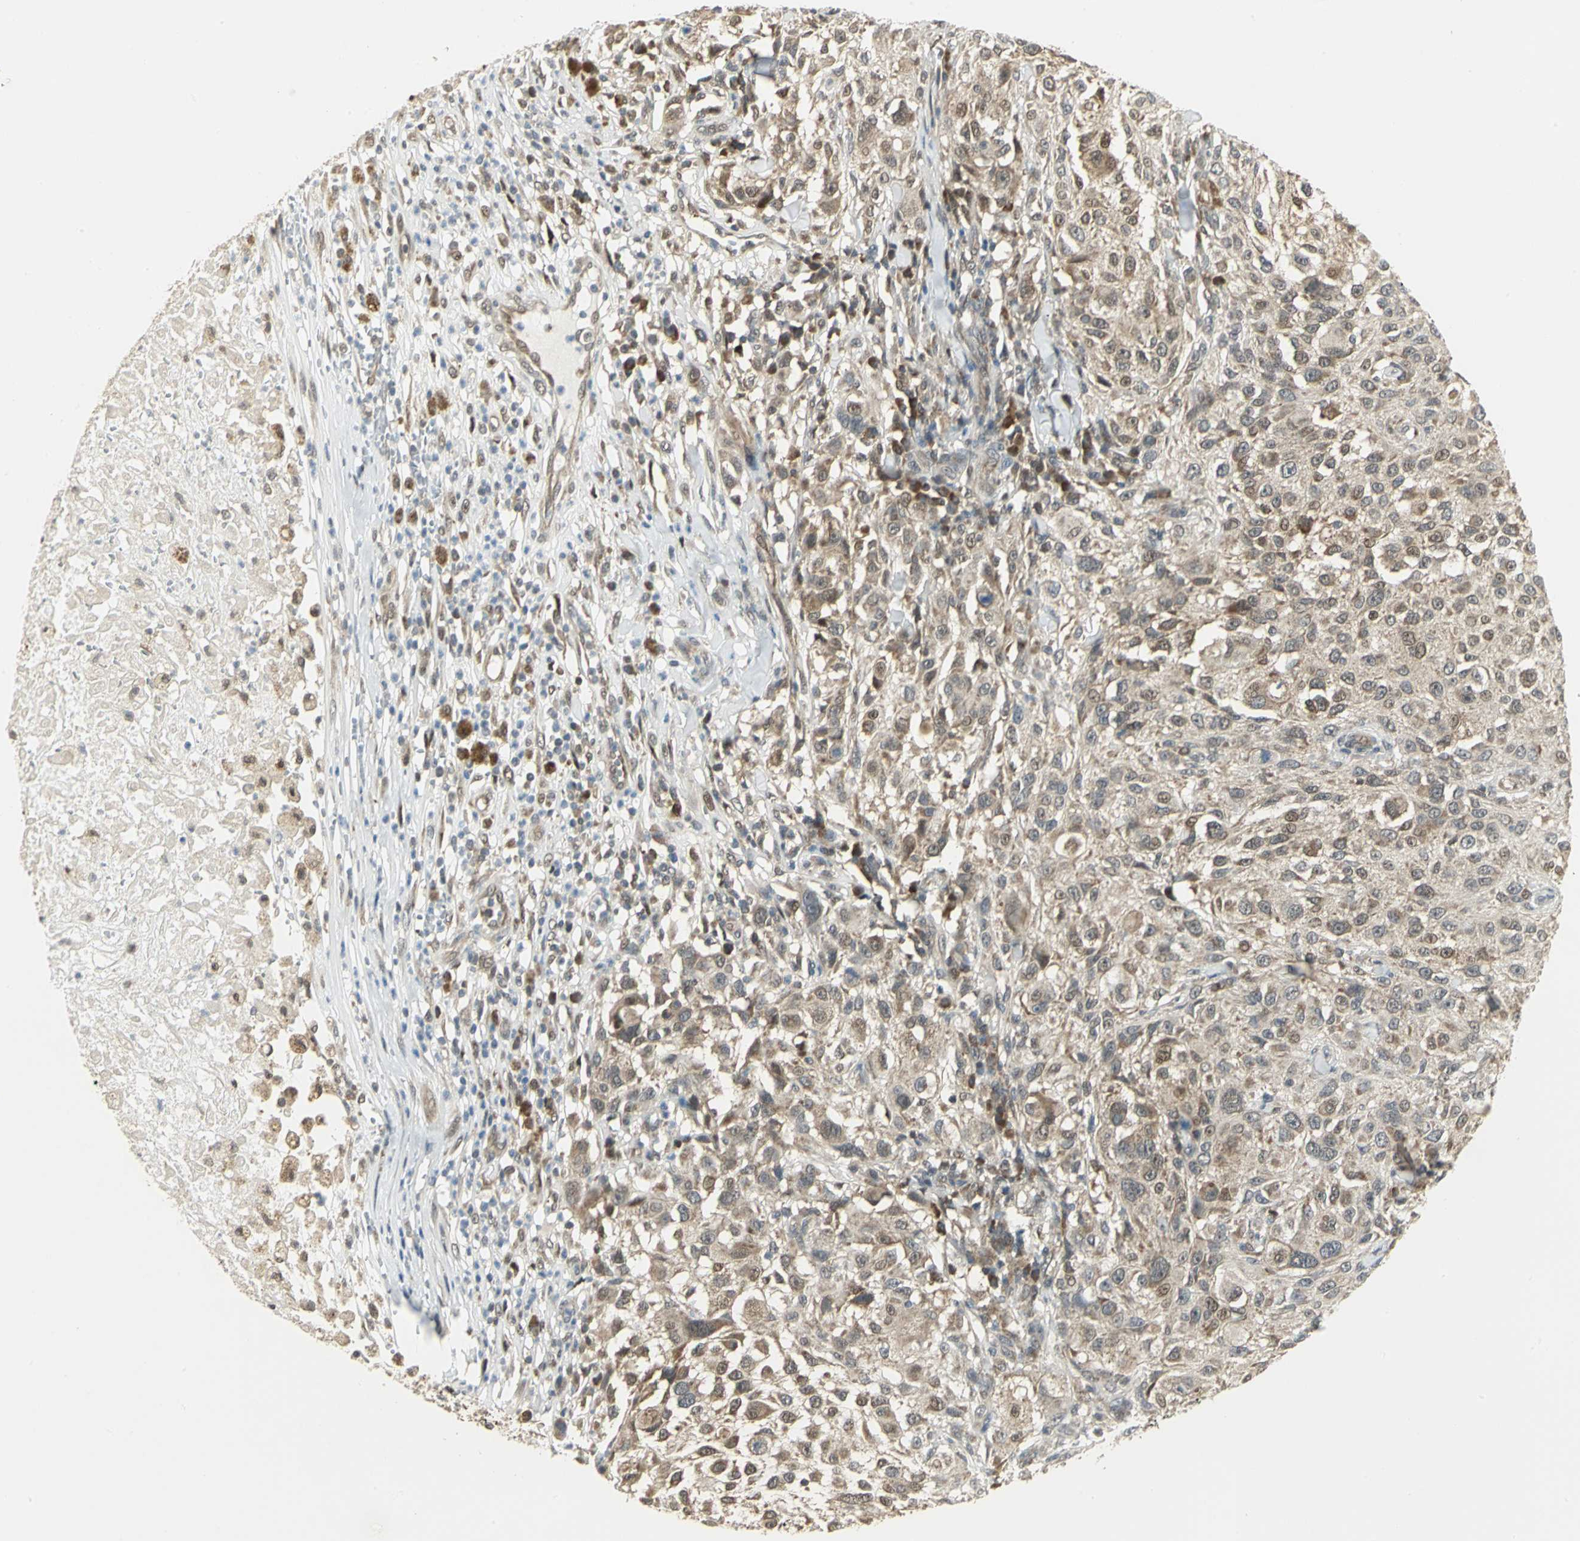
{"staining": {"intensity": "moderate", "quantity": ">75%", "location": "cytoplasmic/membranous,nuclear"}, "tissue": "melanoma", "cell_type": "Tumor cells", "image_type": "cancer", "snomed": [{"axis": "morphology", "description": "Necrosis, NOS"}, {"axis": "morphology", "description": "Malignant melanoma, NOS"}, {"axis": "topography", "description": "Skin"}], "caption": "Immunohistochemical staining of human malignant melanoma displays medium levels of moderate cytoplasmic/membranous and nuclear protein staining in approximately >75% of tumor cells.", "gene": "PSMC4", "patient": {"sex": "female", "age": 87}}